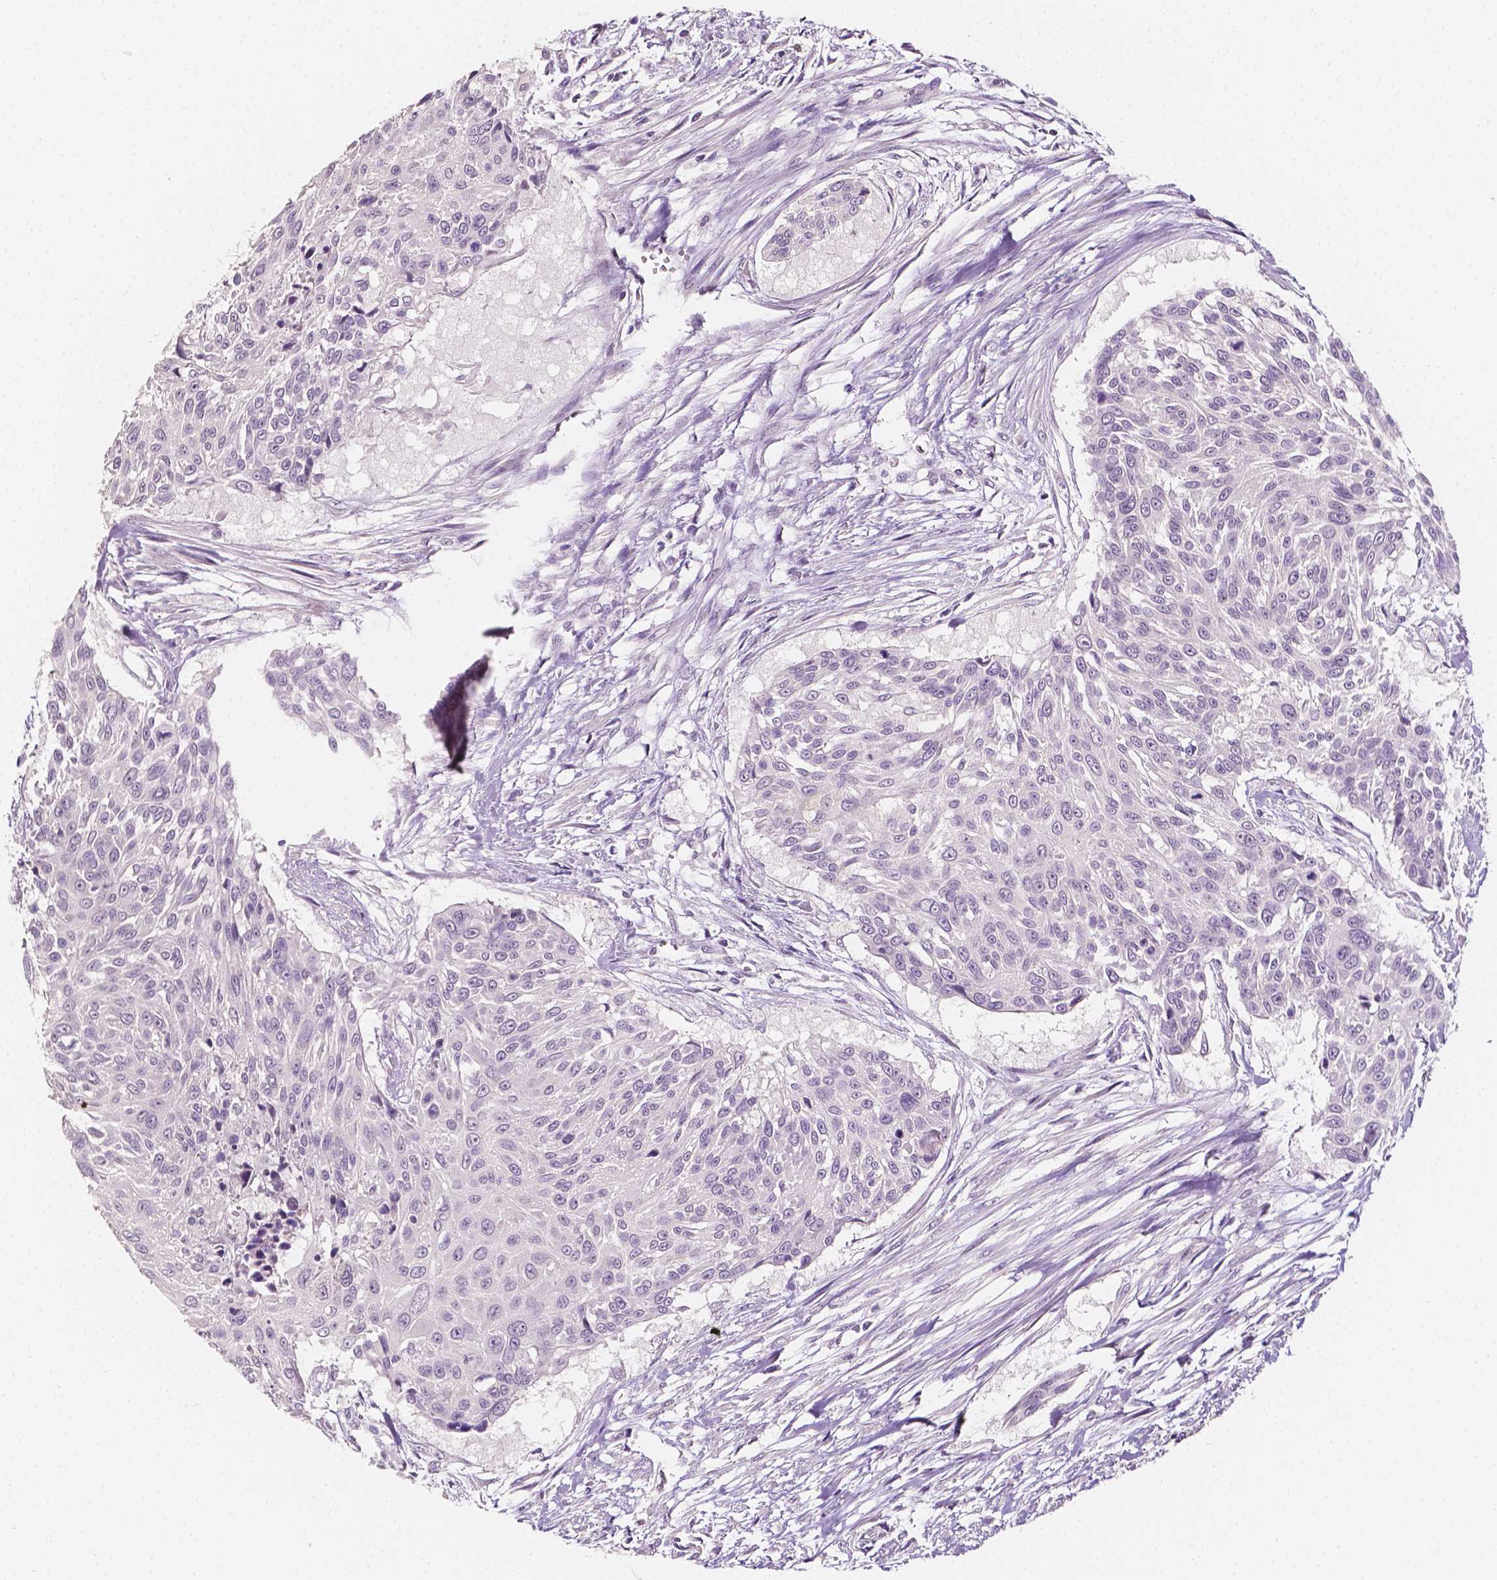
{"staining": {"intensity": "negative", "quantity": "none", "location": "none"}, "tissue": "urothelial cancer", "cell_type": "Tumor cells", "image_type": "cancer", "snomed": [{"axis": "morphology", "description": "Urothelial carcinoma, NOS"}, {"axis": "topography", "description": "Urinary bladder"}], "caption": "Immunohistochemistry (IHC) of transitional cell carcinoma shows no expression in tumor cells.", "gene": "TAL1", "patient": {"sex": "male", "age": 55}}